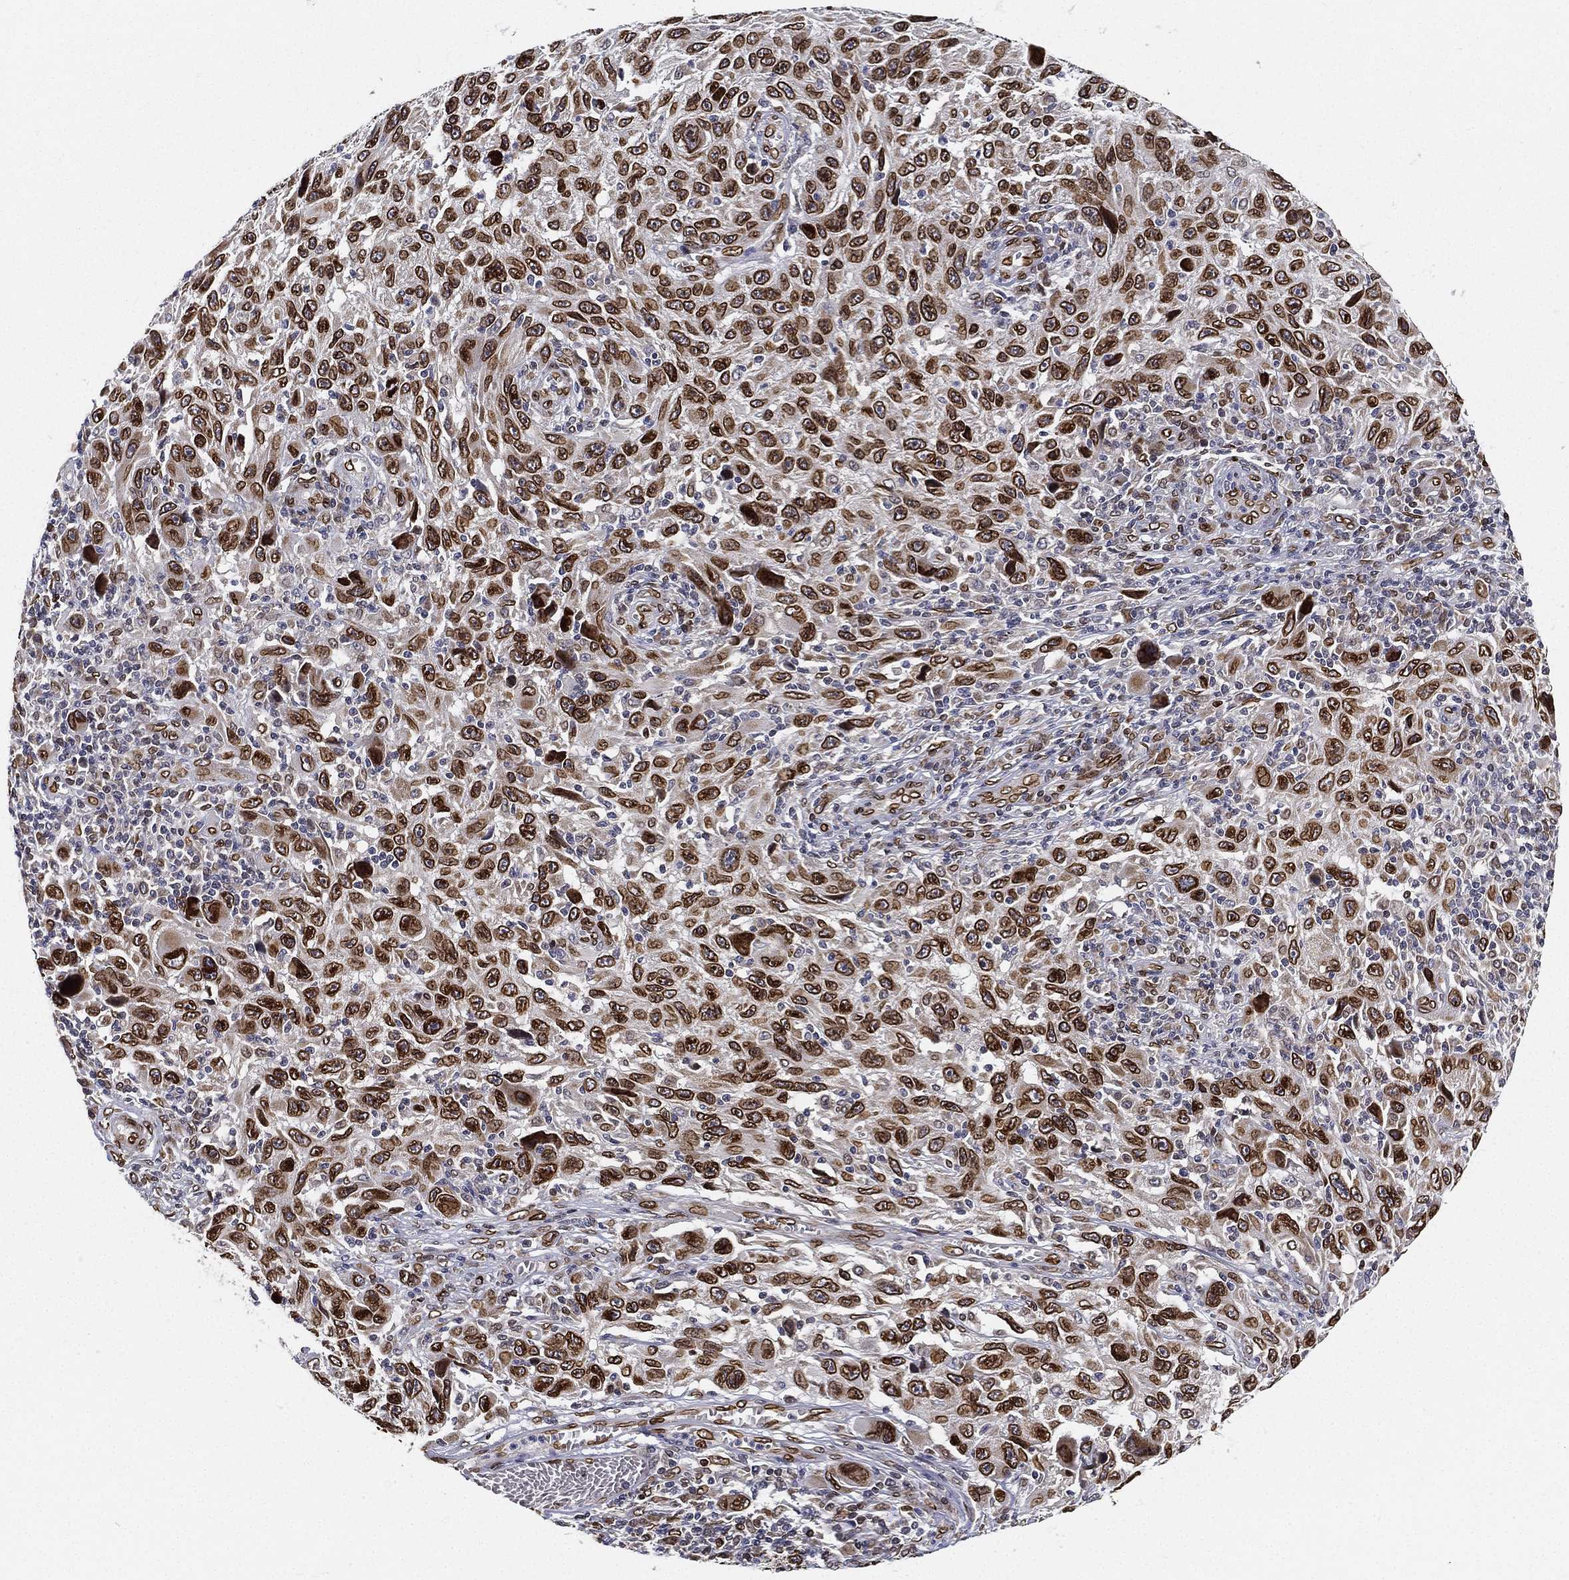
{"staining": {"intensity": "strong", "quantity": ">75%", "location": "cytoplasmic/membranous,nuclear"}, "tissue": "melanoma", "cell_type": "Tumor cells", "image_type": "cancer", "snomed": [{"axis": "morphology", "description": "Malignant melanoma, NOS"}, {"axis": "topography", "description": "Skin"}], "caption": "This is an image of IHC staining of melanoma, which shows strong expression in the cytoplasmic/membranous and nuclear of tumor cells.", "gene": "PALB2", "patient": {"sex": "male", "age": 53}}